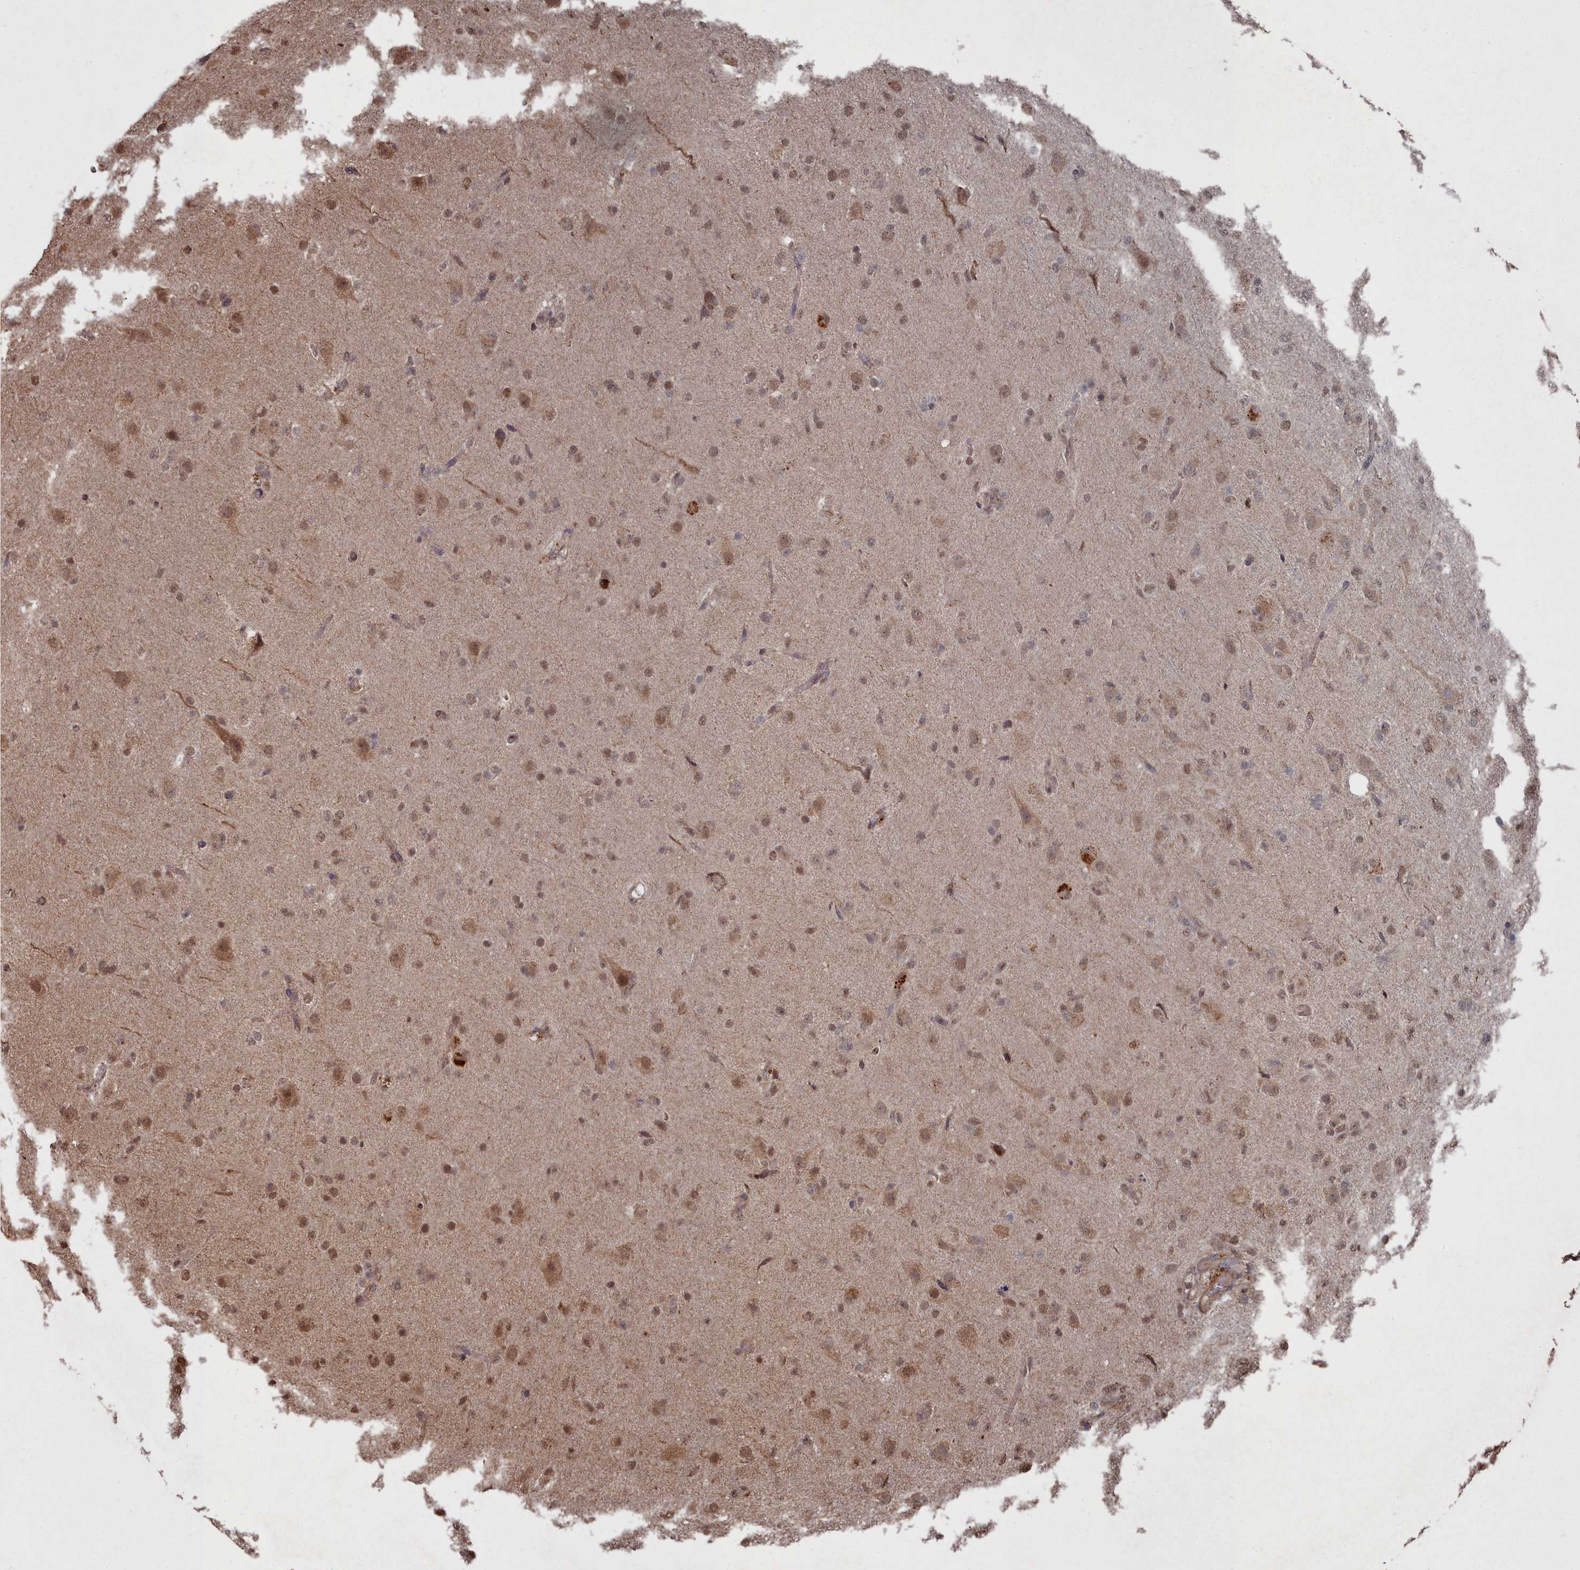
{"staining": {"intensity": "moderate", "quantity": "25%-75%", "location": "cytoplasmic/membranous,nuclear"}, "tissue": "glioma", "cell_type": "Tumor cells", "image_type": "cancer", "snomed": [{"axis": "morphology", "description": "Glioma, malignant, Low grade"}, {"axis": "topography", "description": "Brain"}], "caption": "A histopathology image of human glioma stained for a protein displays moderate cytoplasmic/membranous and nuclear brown staining in tumor cells. Using DAB (3,3'-diaminobenzidine) (brown) and hematoxylin (blue) stains, captured at high magnification using brightfield microscopy.", "gene": "CCNP", "patient": {"sex": "male", "age": 65}}